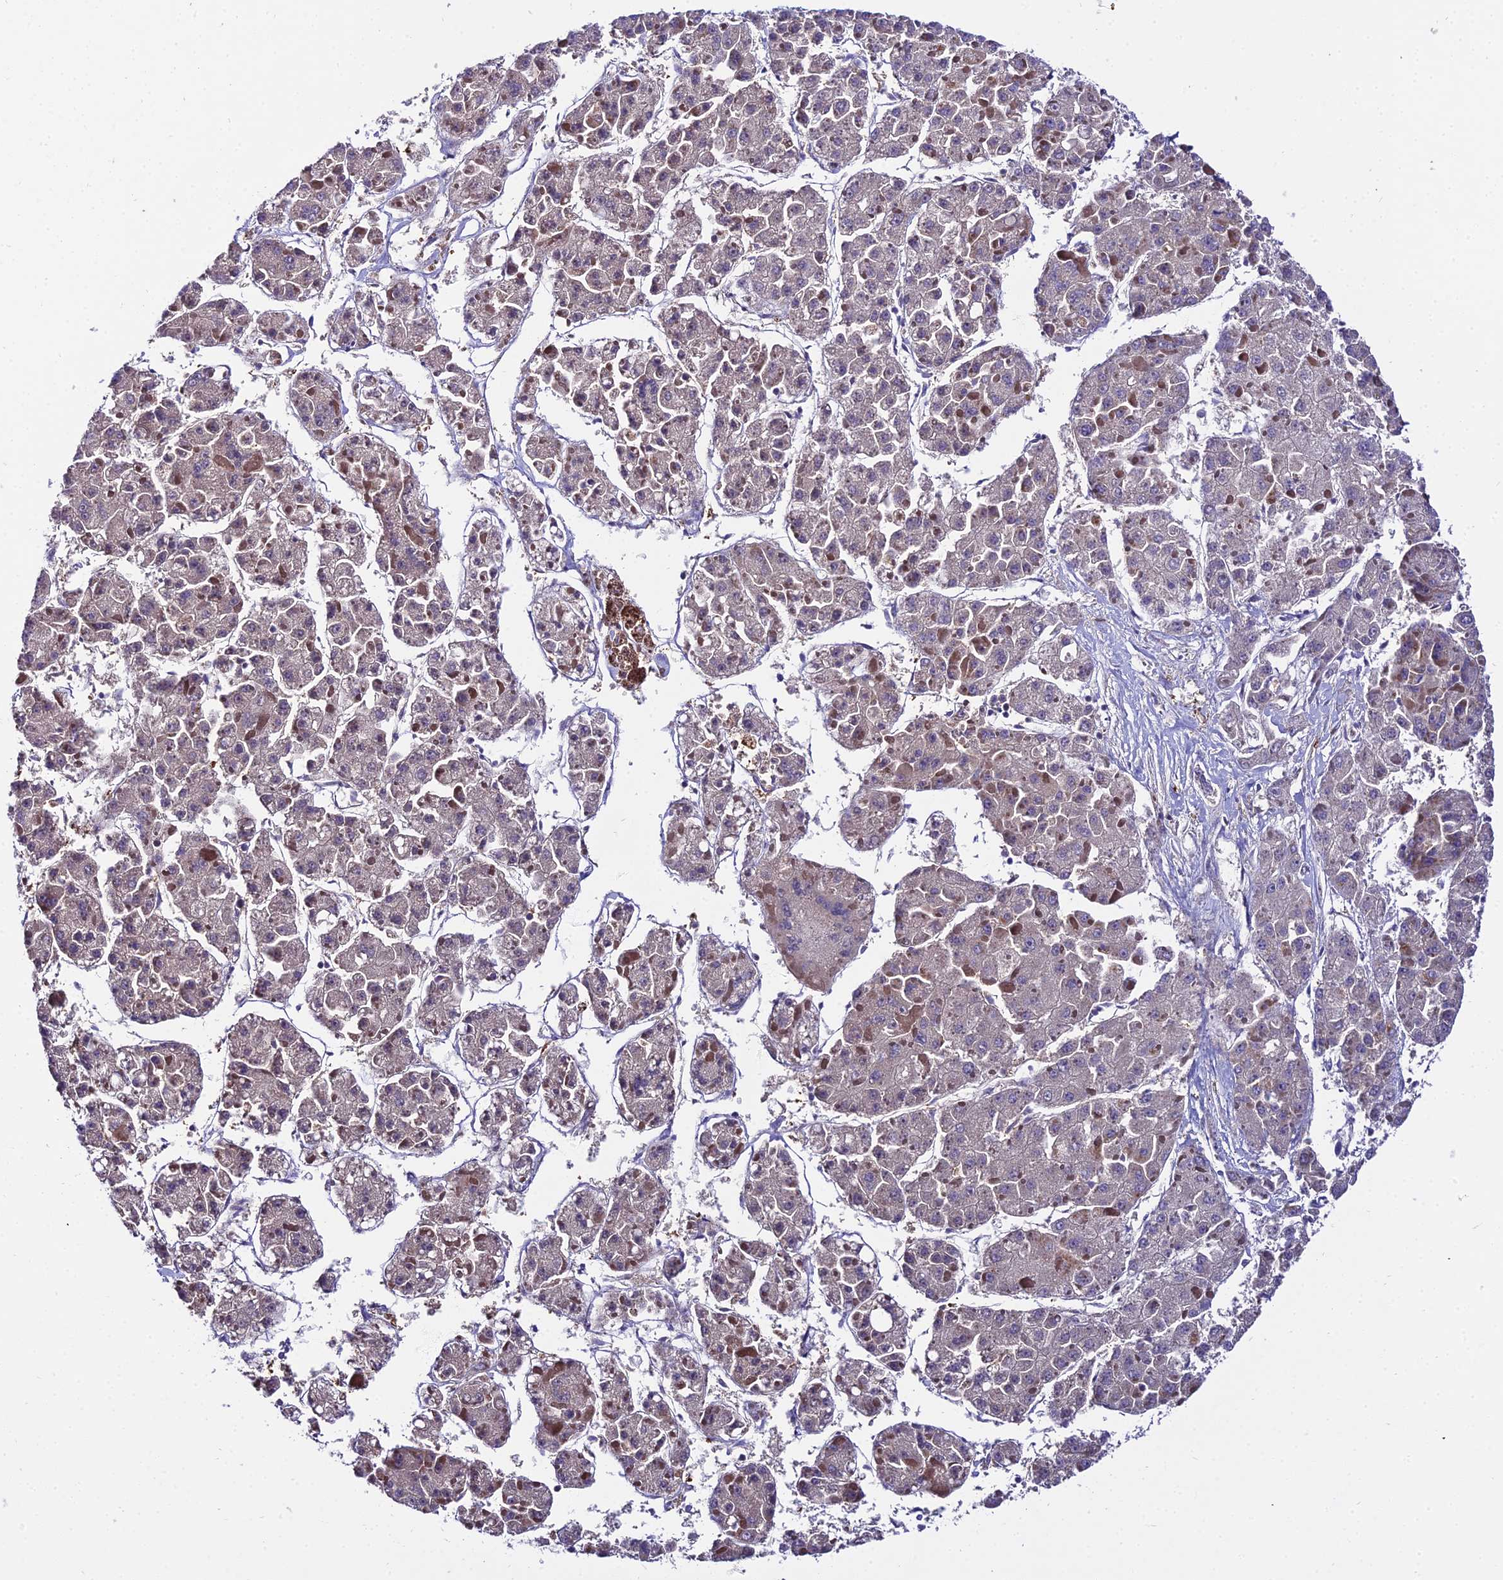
{"staining": {"intensity": "negative", "quantity": "none", "location": "none"}, "tissue": "liver cancer", "cell_type": "Tumor cells", "image_type": "cancer", "snomed": [{"axis": "morphology", "description": "Carcinoma, Hepatocellular, NOS"}, {"axis": "topography", "description": "Liver"}], "caption": "IHC of hepatocellular carcinoma (liver) shows no staining in tumor cells. (Immunohistochemistry (ihc), brightfield microscopy, high magnification).", "gene": "C2orf69", "patient": {"sex": "female", "age": 73}}